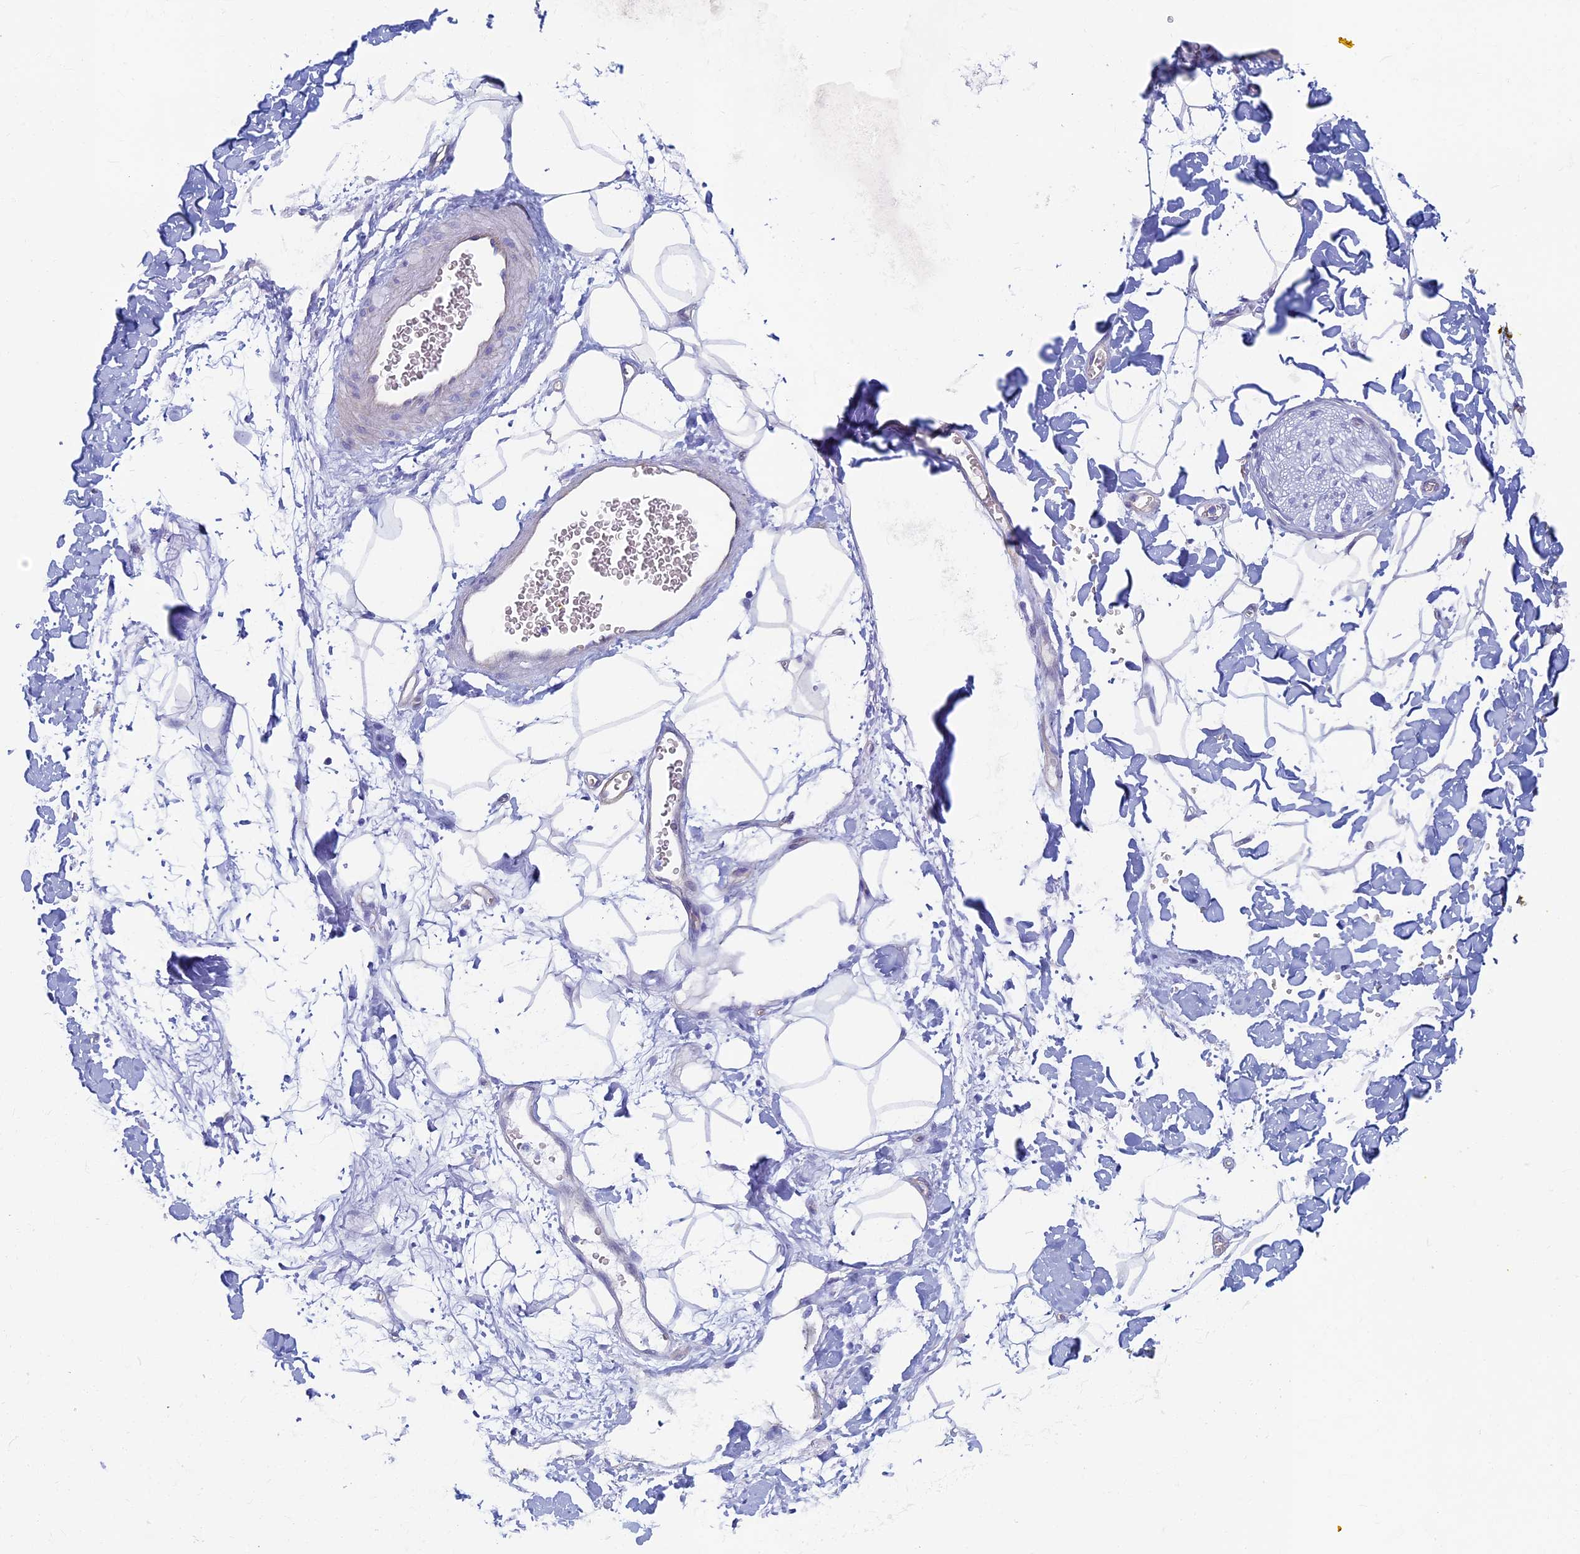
{"staining": {"intensity": "negative", "quantity": "none", "location": "none"}, "tissue": "adipose tissue", "cell_type": "Adipocytes", "image_type": "normal", "snomed": [{"axis": "morphology", "description": "Normal tissue, NOS"}, {"axis": "morphology", "description": "Adenocarcinoma, NOS"}, {"axis": "topography", "description": "Pancreas"}, {"axis": "topography", "description": "Peripheral nerve tissue"}], "caption": "Immunohistochemistry (IHC) of benign adipose tissue exhibits no staining in adipocytes.", "gene": "MAGEB6", "patient": {"sex": "male", "age": 59}}